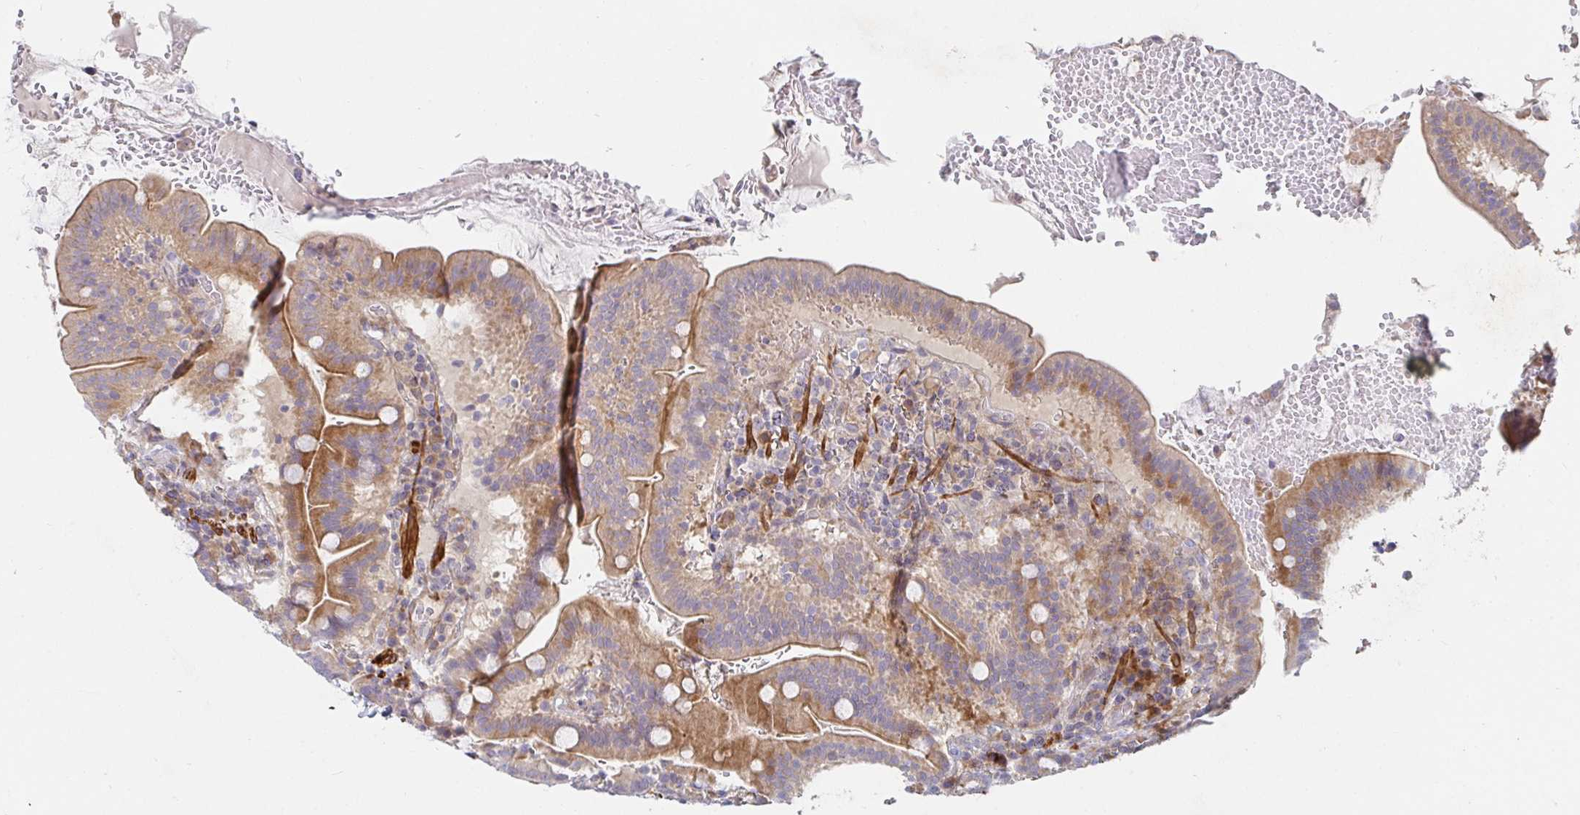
{"staining": {"intensity": "moderate", "quantity": "25%-75%", "location": "cytoplasmic/membranous"}, "tissue": "small intestine", "cell_type": "Glandular cells", "image_type": "normal", "snomed": [{"axis": "morphology", "description": "Normal tissue, NOS"}, {"axis": "topography", "description": "Small intestine"}], "caption": "Immunohistochemistry (IHC) staining of benign small intestine, which exhibits medium levels of moderate cytoplasmic/membranous expression in about 25%-75% of glandular cells indicating moderate cytoplasmic/membranous protein expression. The staining was performed using DAB (3,3'-diaminobenzidine) (brown) for protein detection and nuclei were counterstained in hematoxylin (blue).", "gene": "SSH2", "patient": {"sex": "male", "age": 26}}